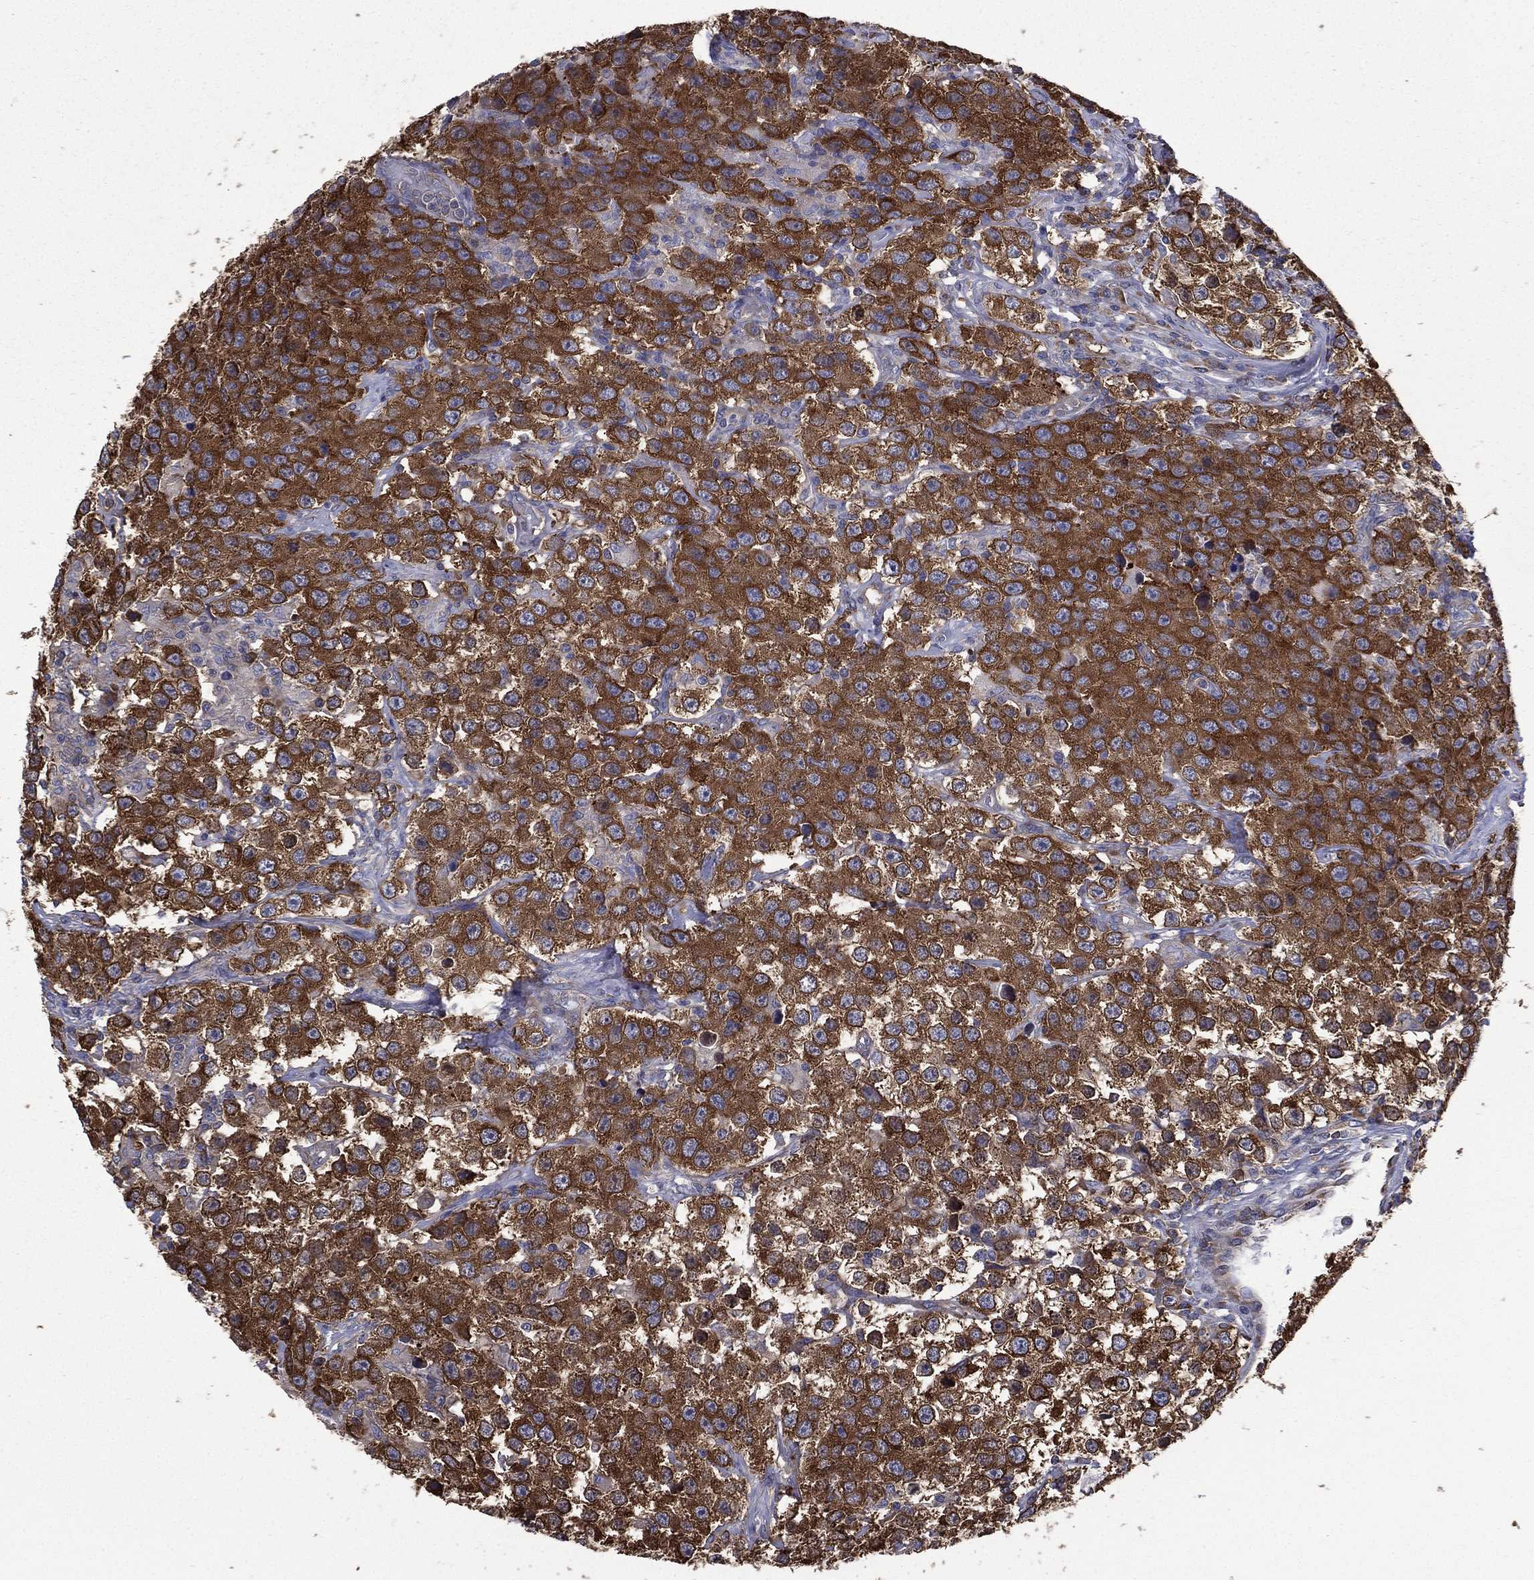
{"staining": {"intensity": "strong", "quantity": ">75%", "location": "cytoplasmic/membranous"}, "tissue": "testis cancer", "cell_type": "Tumor cells", "image_type": "cancer", "snomed": [{"axis": "morphology", "description": "Seminoma, NOS"}, {"axis": "topography", "description": "Testis"}], "caption": "Immunohistochemistry of human testis cancer reveals high levels of strong cytoplasmic/membranous expression in about >75% of tumor cells. (Stains: DAB in brown, nuclei in blue, Microscopy: brightfield microscopy at high magnification).", "gene": "FARSA", "patient": {"sex": "male", "age": 52}}